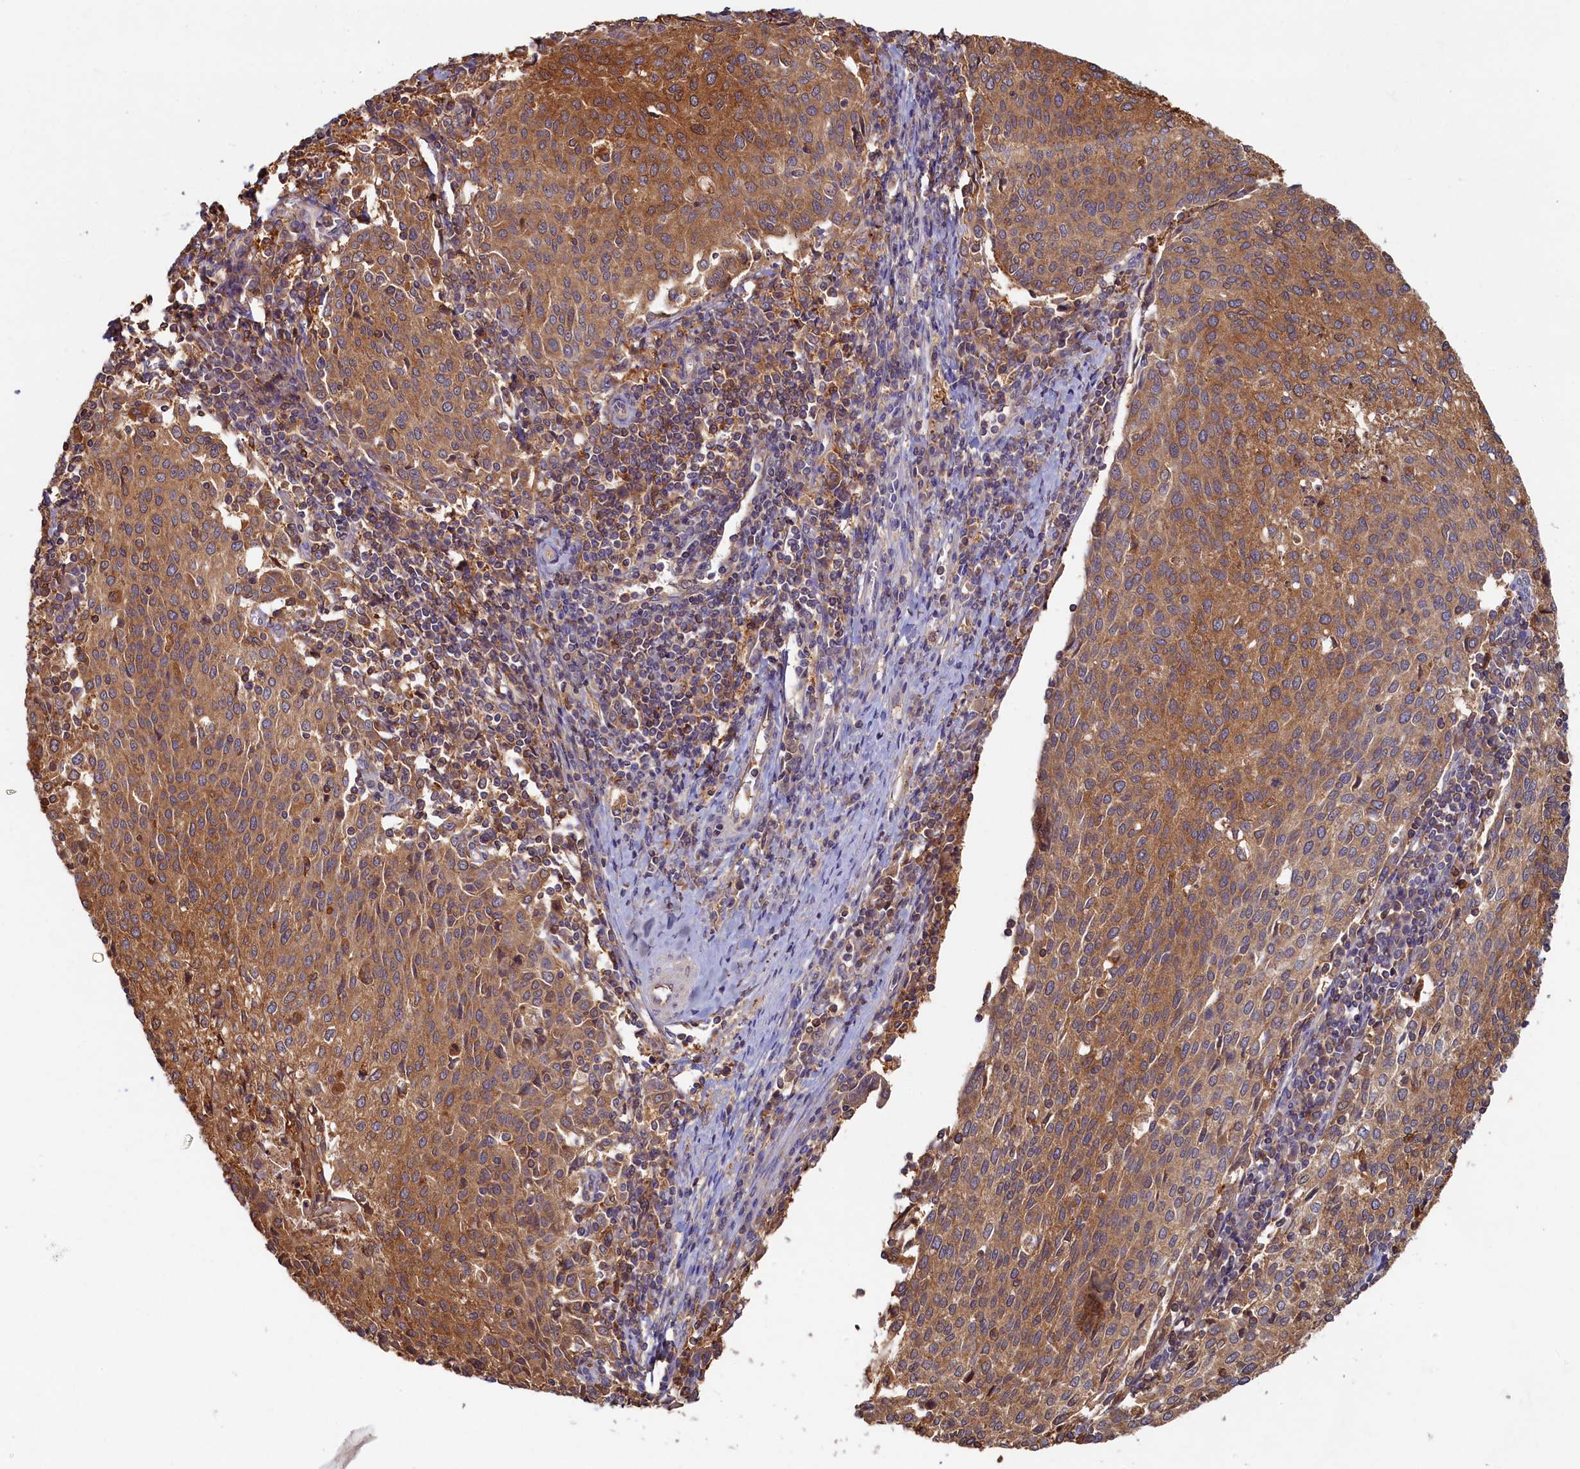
{"staining": {"intensity": "moderate", "quantity": ">75%", "location": "cytoplasmic/membranous"}, "tissue": "cervical cancer", "cell_type": "Tumor cells", "image_type": "cancer", "snomed": [{"axis": "morphology", "description": "Squamous cell carcinoma, NOS"}, {"axis": "topography", "description": "Cervix"}], "caption": "Immunohistochemical staining of cervical cancer reveals medium levels of moderate cytoplasmic/membranous positivity in about >75% of tumor cells.", "gene": "TIMM8B", "patient": {"sex": "female", "age": 46}}